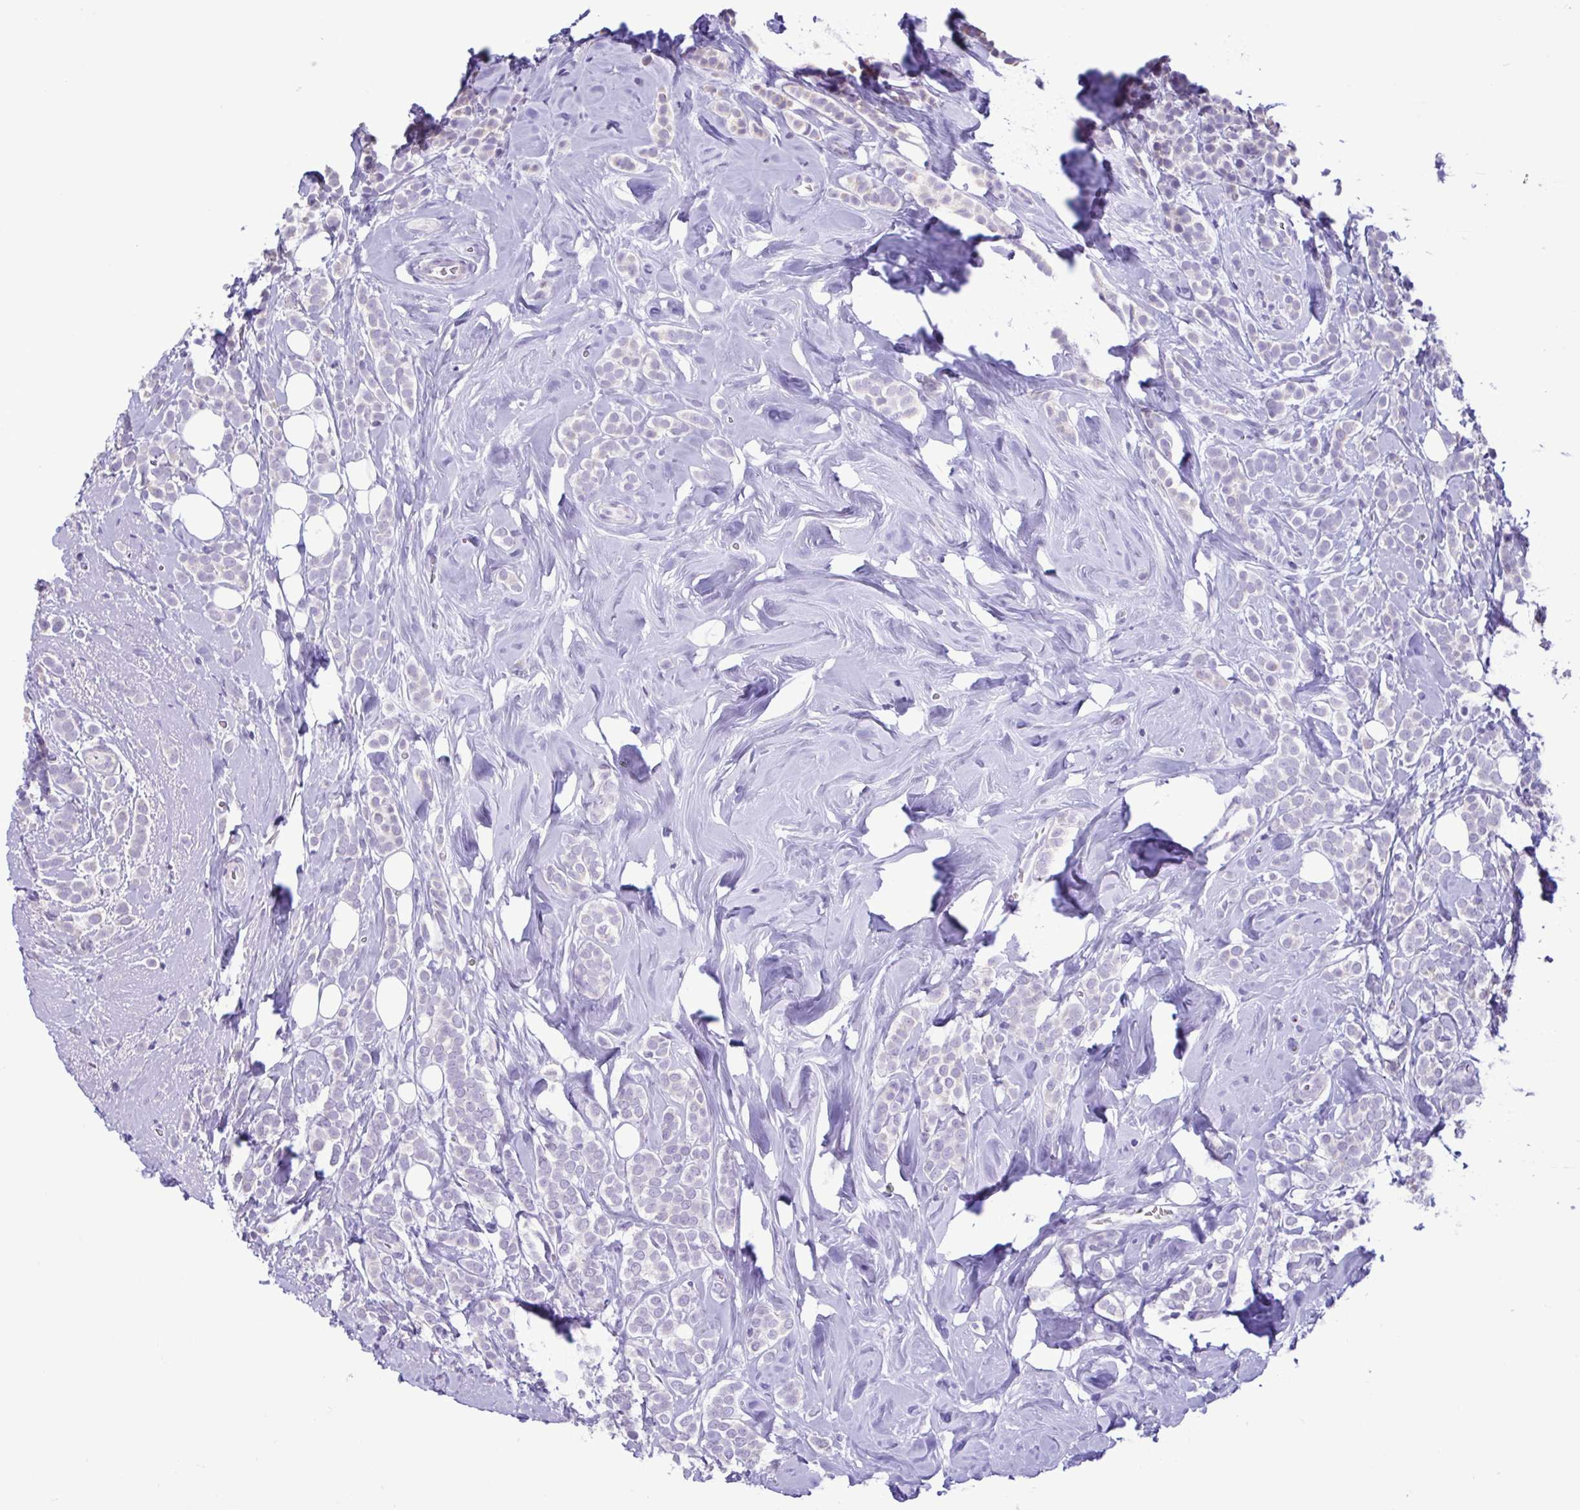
{"staining": {"intensity": "negative", "quantity": "none", "location": "none"}, "tissue": "breast cancer", "cell_type": "Tumor cells", "image_type": "cancer", "snomed": [{"axis": "morphology", "description": "Lobular carcinoma"}, {"axis": "topography", "description": "Breast"}], "caption": "Breast lobular carcinoma stained for a protein using immunohistochemistry demonstrates no positivity tumor cells.", "gene": "CBY2", "patient": {"sex": "female", "age": 49}}